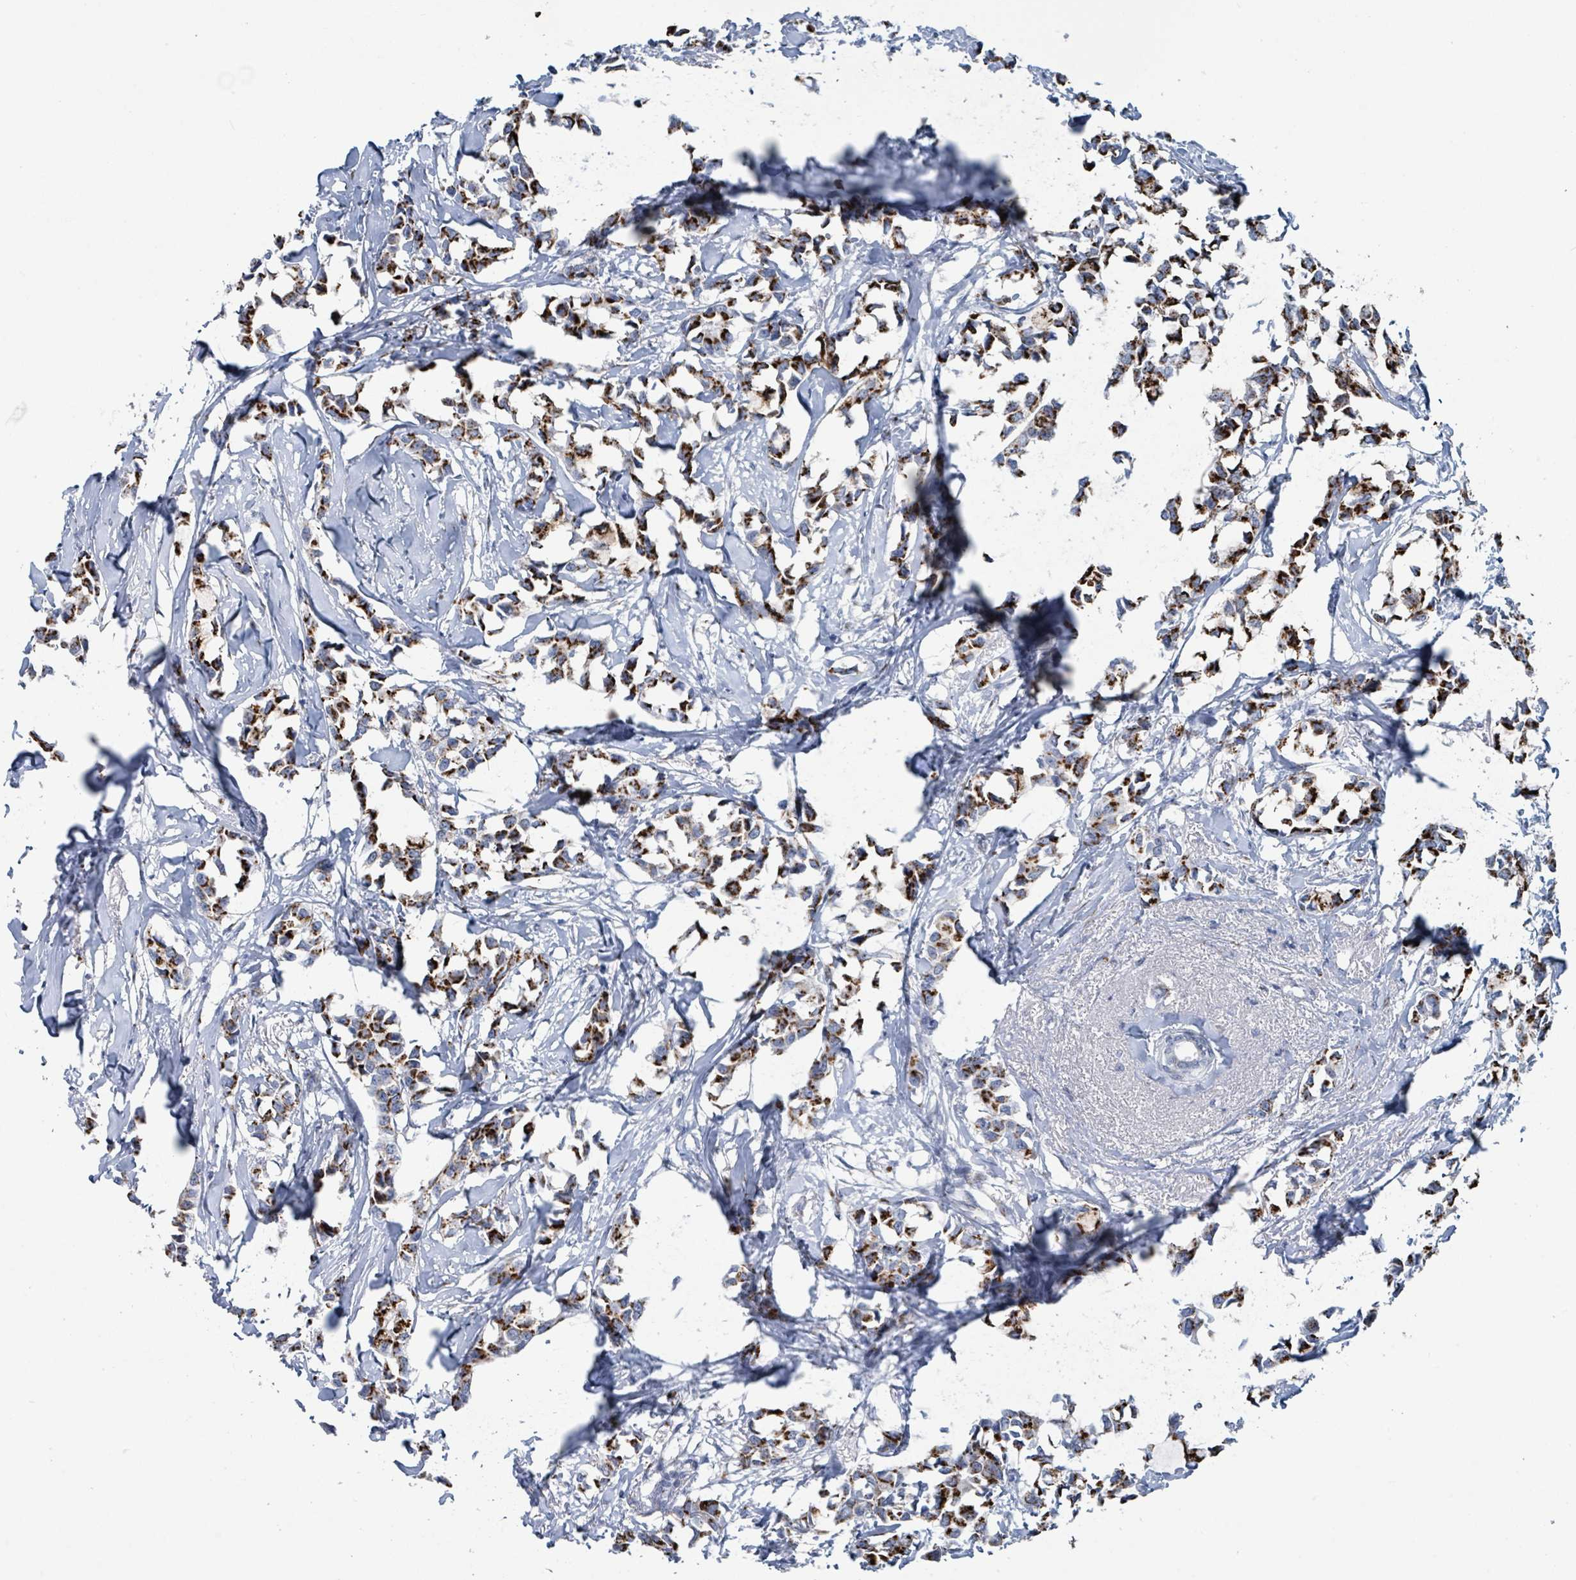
{"staining": {"intensity": "strong", "quantity": "25%-75%", "location": "cytoplasmic/membranous"}, "tissue": "breast cancer", "cell_type": "Tumor cells", "image_type": "cancer", "snomed": [{"axis": "morphology", "description": "Duct carcinoma"}, {"axis": "topography", "description": "Breast"}], "caption": "Immunohistochemical staining of breast infiltrating ductal carcinoma exhibits high levels of strong cytoplasmic/membranous expression in about 25%-75% of tumor cells. The staining is performed using DAB brown chromogen to label protein expression. The nuclei are counter-stained blue using hematoxylin.", "gene": "DCAF5", "patient": {"sex": "female", "age": 73}}